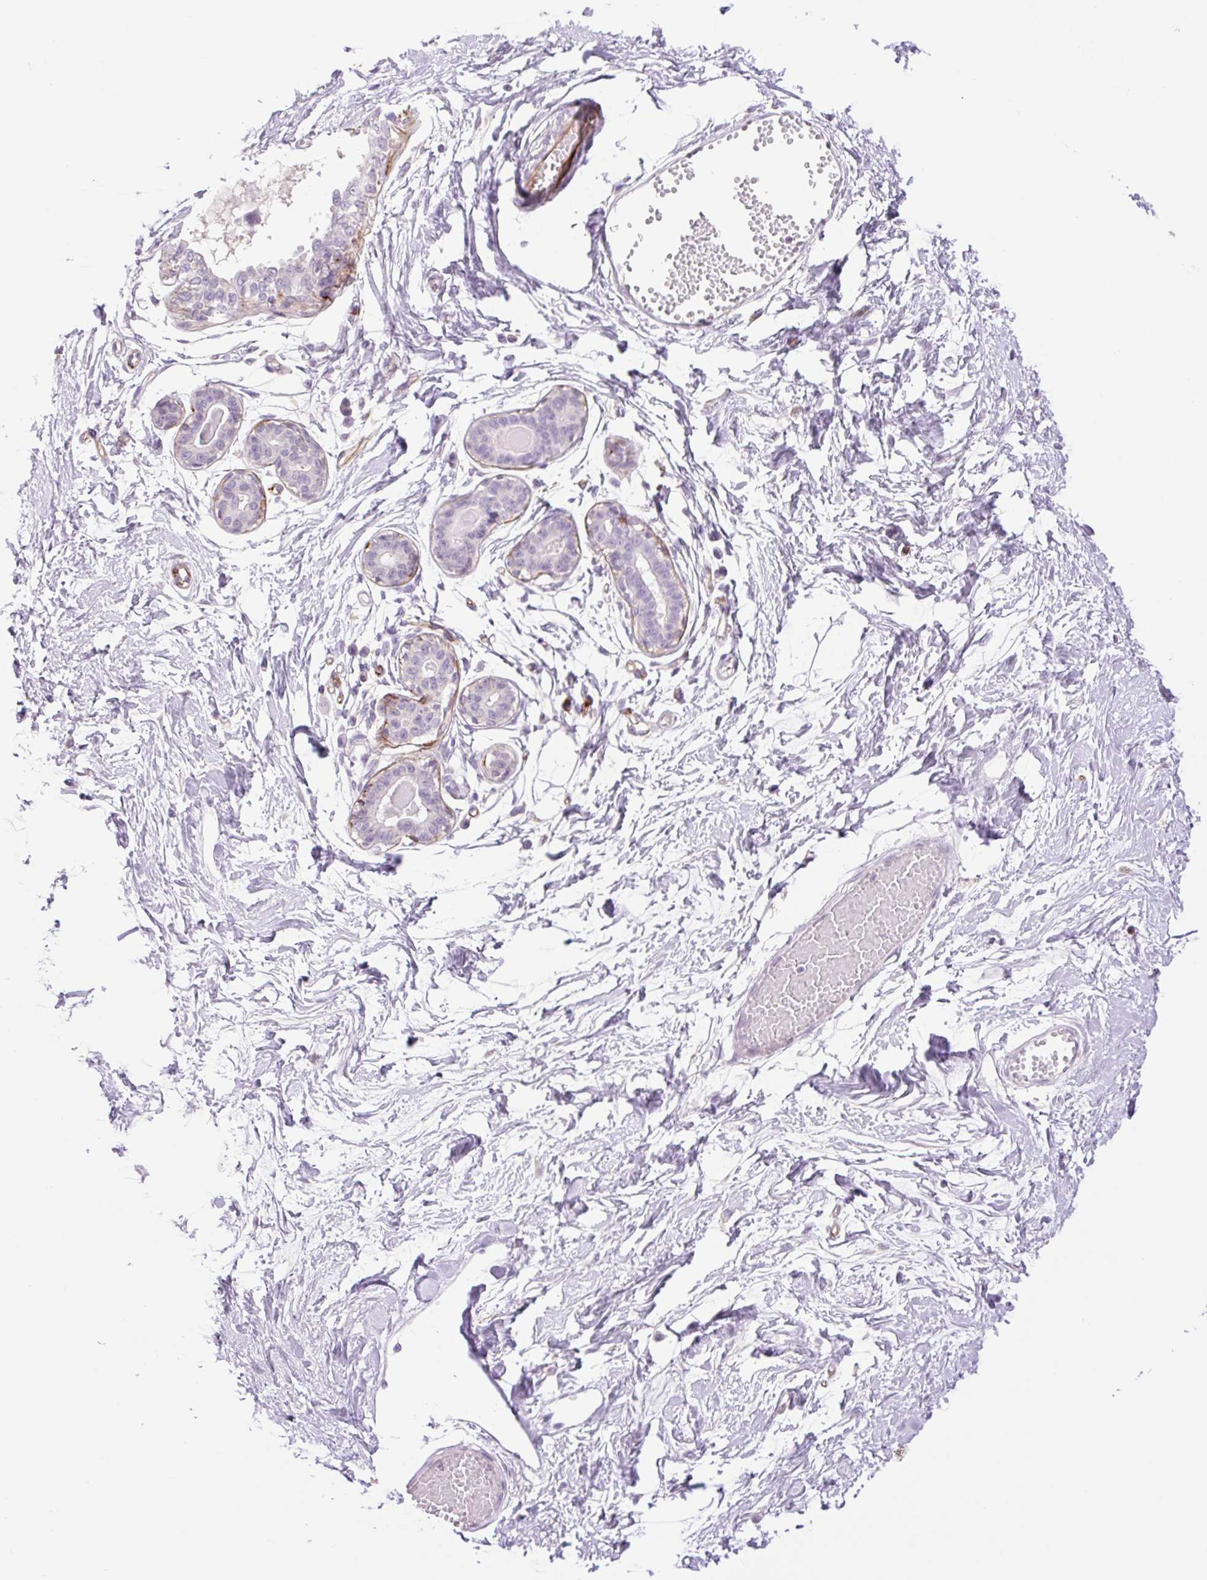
{"staining": {"intensity": "negative", "quantity": "none", "location": "none"}, "tissue": "breast", "cell_type": "Adipocytes", "image_type": "normal", "snomed": [{"axis": "morphology", "description": "Normal tissue, NOS"}, {"axis": "topography", "description": "Breast"}], "caption": "Immunohistochemistry (IHC) of normal human breast exhibits no staining in adipocytes. Nuclei are stained in blue.", "gene": "ZFYVE21", "patient": {"sex": "female", "age": 45}}